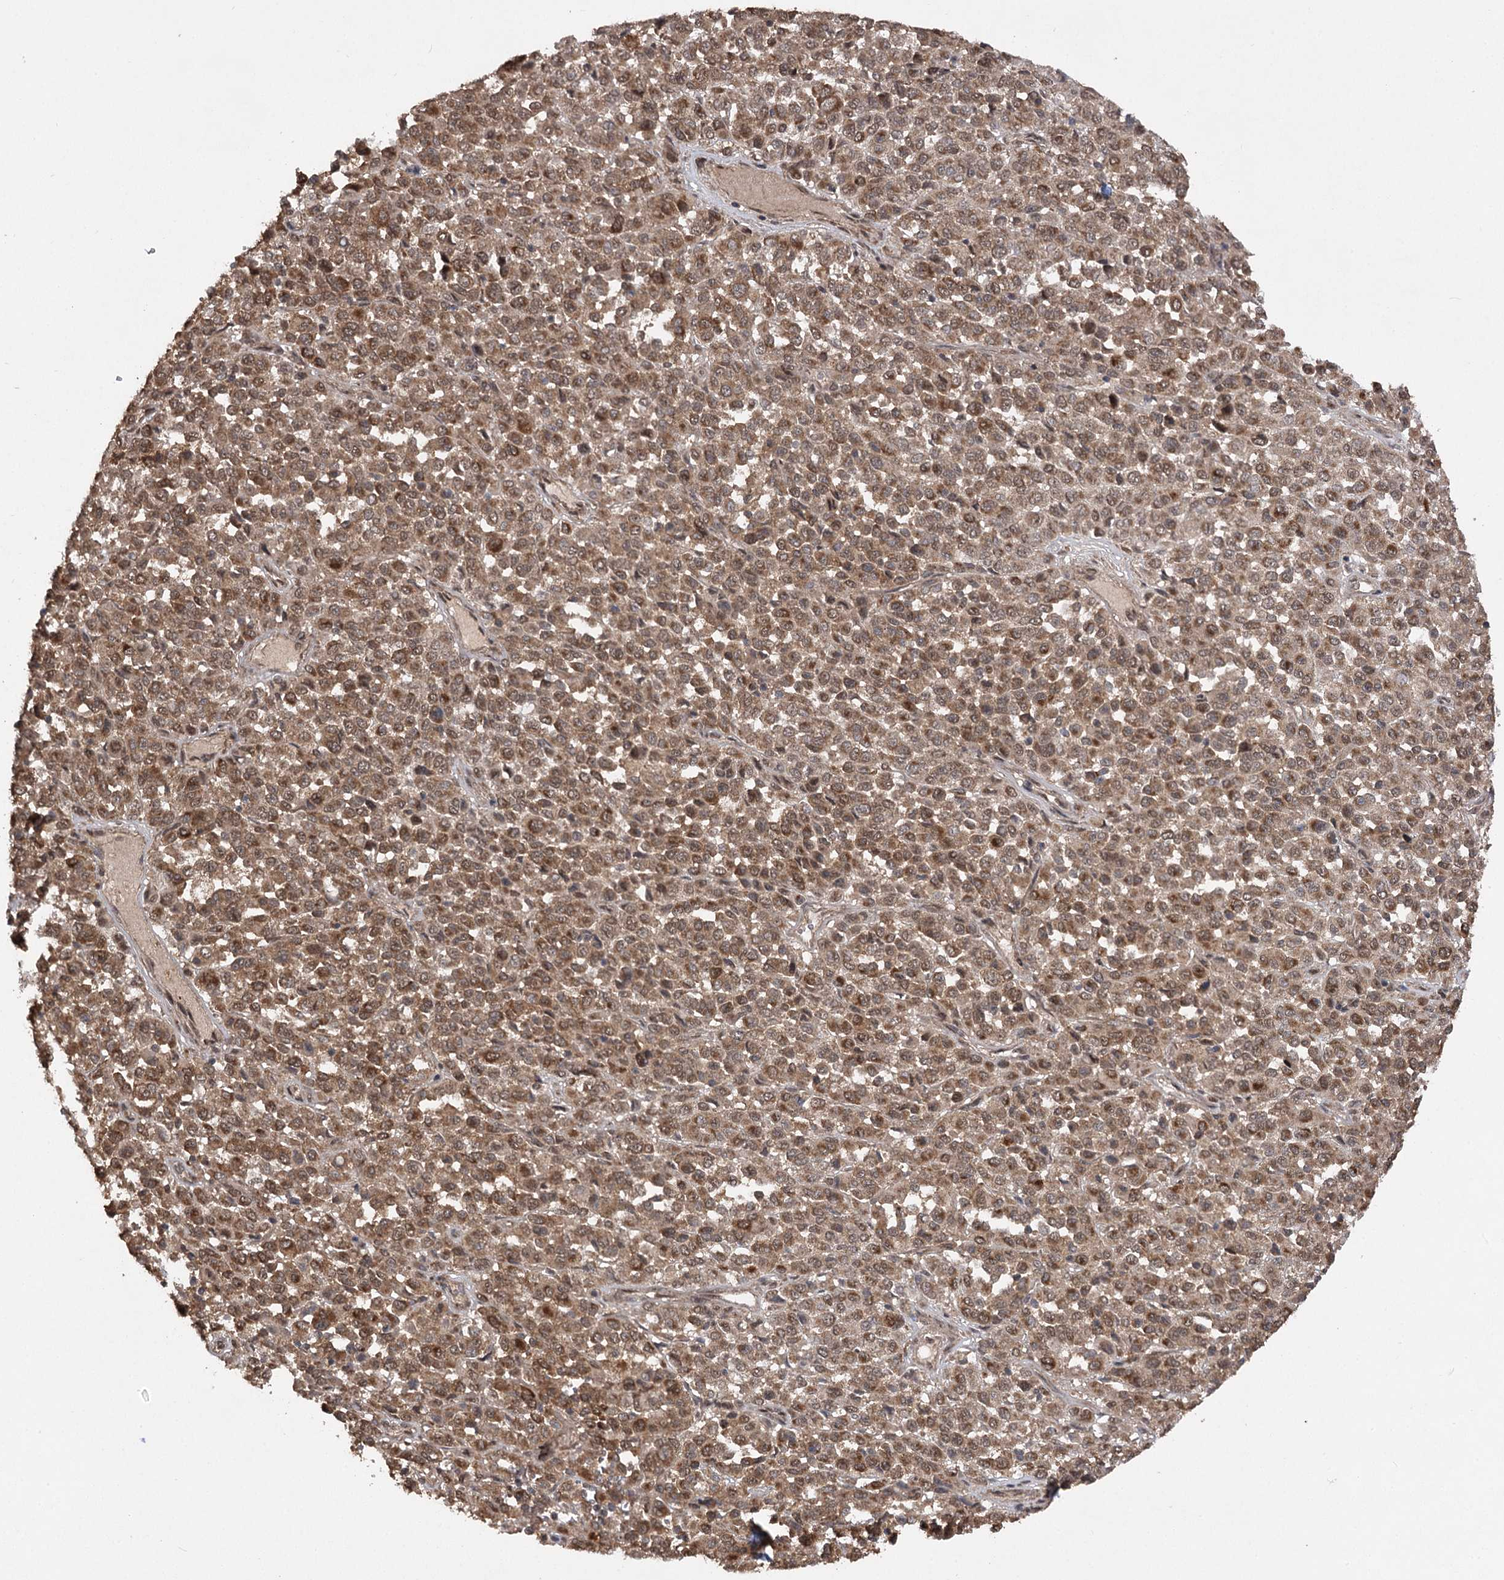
{"staining": {"intensity": "moderate", "quantity": ">75%", "location": "cytoplasmic/membranous,nuclear"}, "tissue": "melanoma", "cell_type": "Tumor cells", "image_type": "cancer", "snomed": [{"axis": "morphology", "description": "Malignant melanoma, Metastatic site"}, {"axis": "topography", "description": "Pancreas"}], "caption": "About >75% of tumor cells in human melanoma demonstrate moderate cytoplasmic/membranous and nuclear protein staining as visualized by brown immunohistochemical staining.", "gene": "TENM2", "patient": {"sex": "female", "age": 30}}